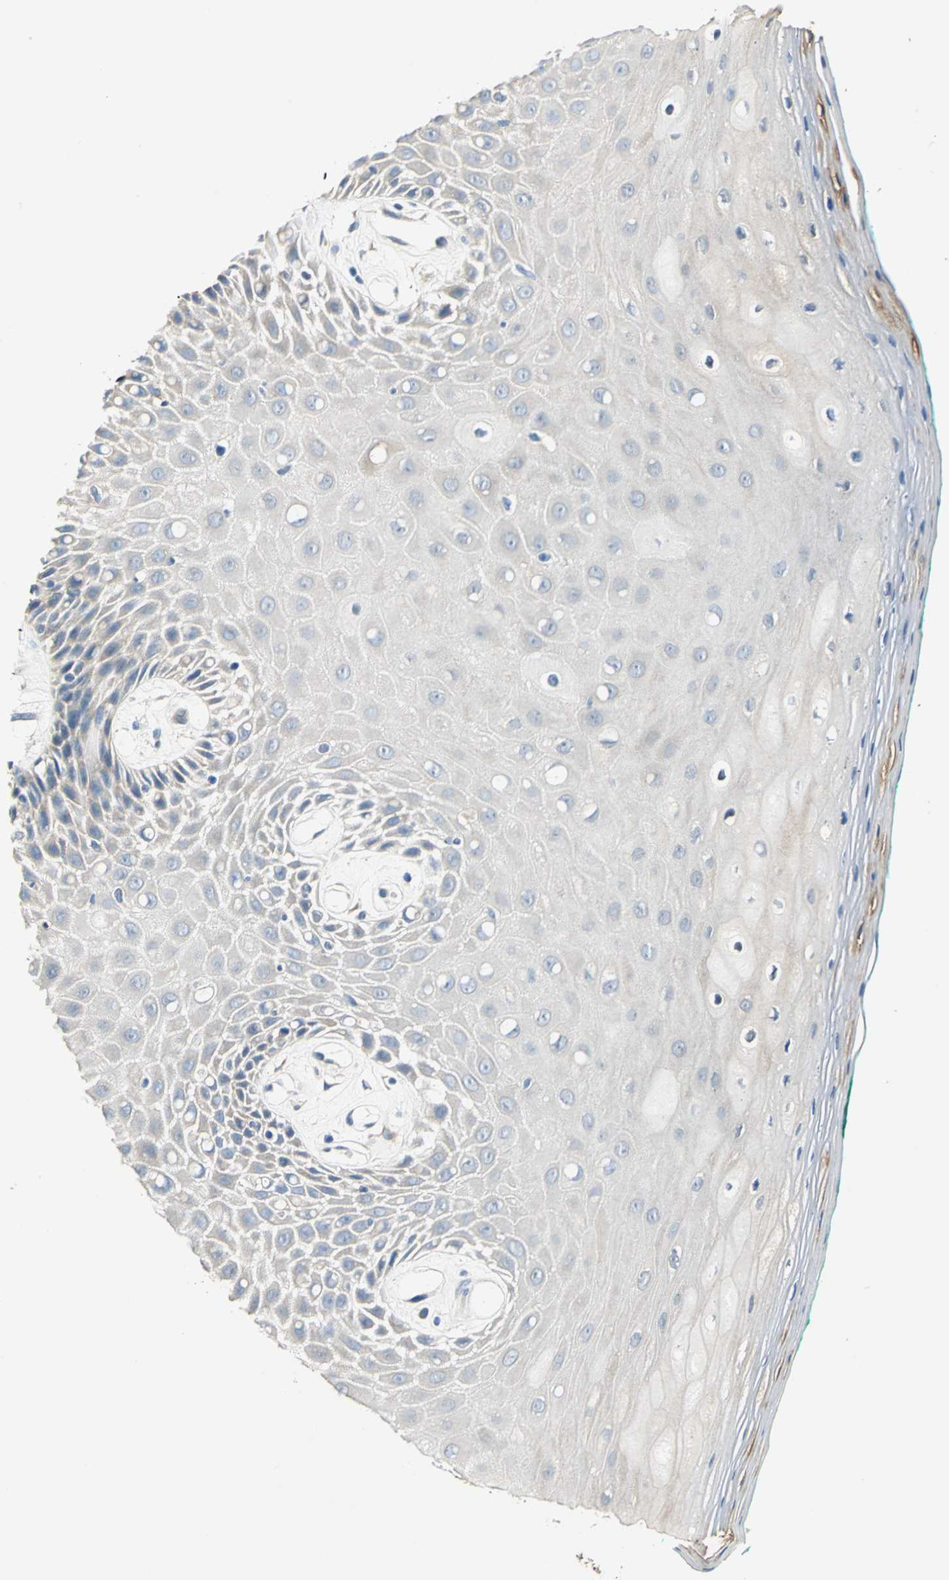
{"staining": {"intensity": "weak", "quantity": "25%-75%", "location": "cytoplasmic/membranous"}, "tissue": "oral mucosa", "cell_type": "Squamous epithelial cells", "image_type": "normal", "snomed": [{"axis": "morphology", "description": "Normal tissue, NOS"}, {"axis": "morphology", "description": "Squamous cell carcinoma, NOS"}, {"axis": "topography", "description": "Skeletal muscle"}, {"axis": "topography", "description": "Oral tissue"}, {"axis": "topography", "description": "Head-Neck"}], "caption": "Squamous epithelial cells reveal weak cytoplasmic/membranous positivity in about 25%-75% of cells in normal oral mucosa.", "gene": "RASD2", "patient": {"sex": "female", "age": 84}}